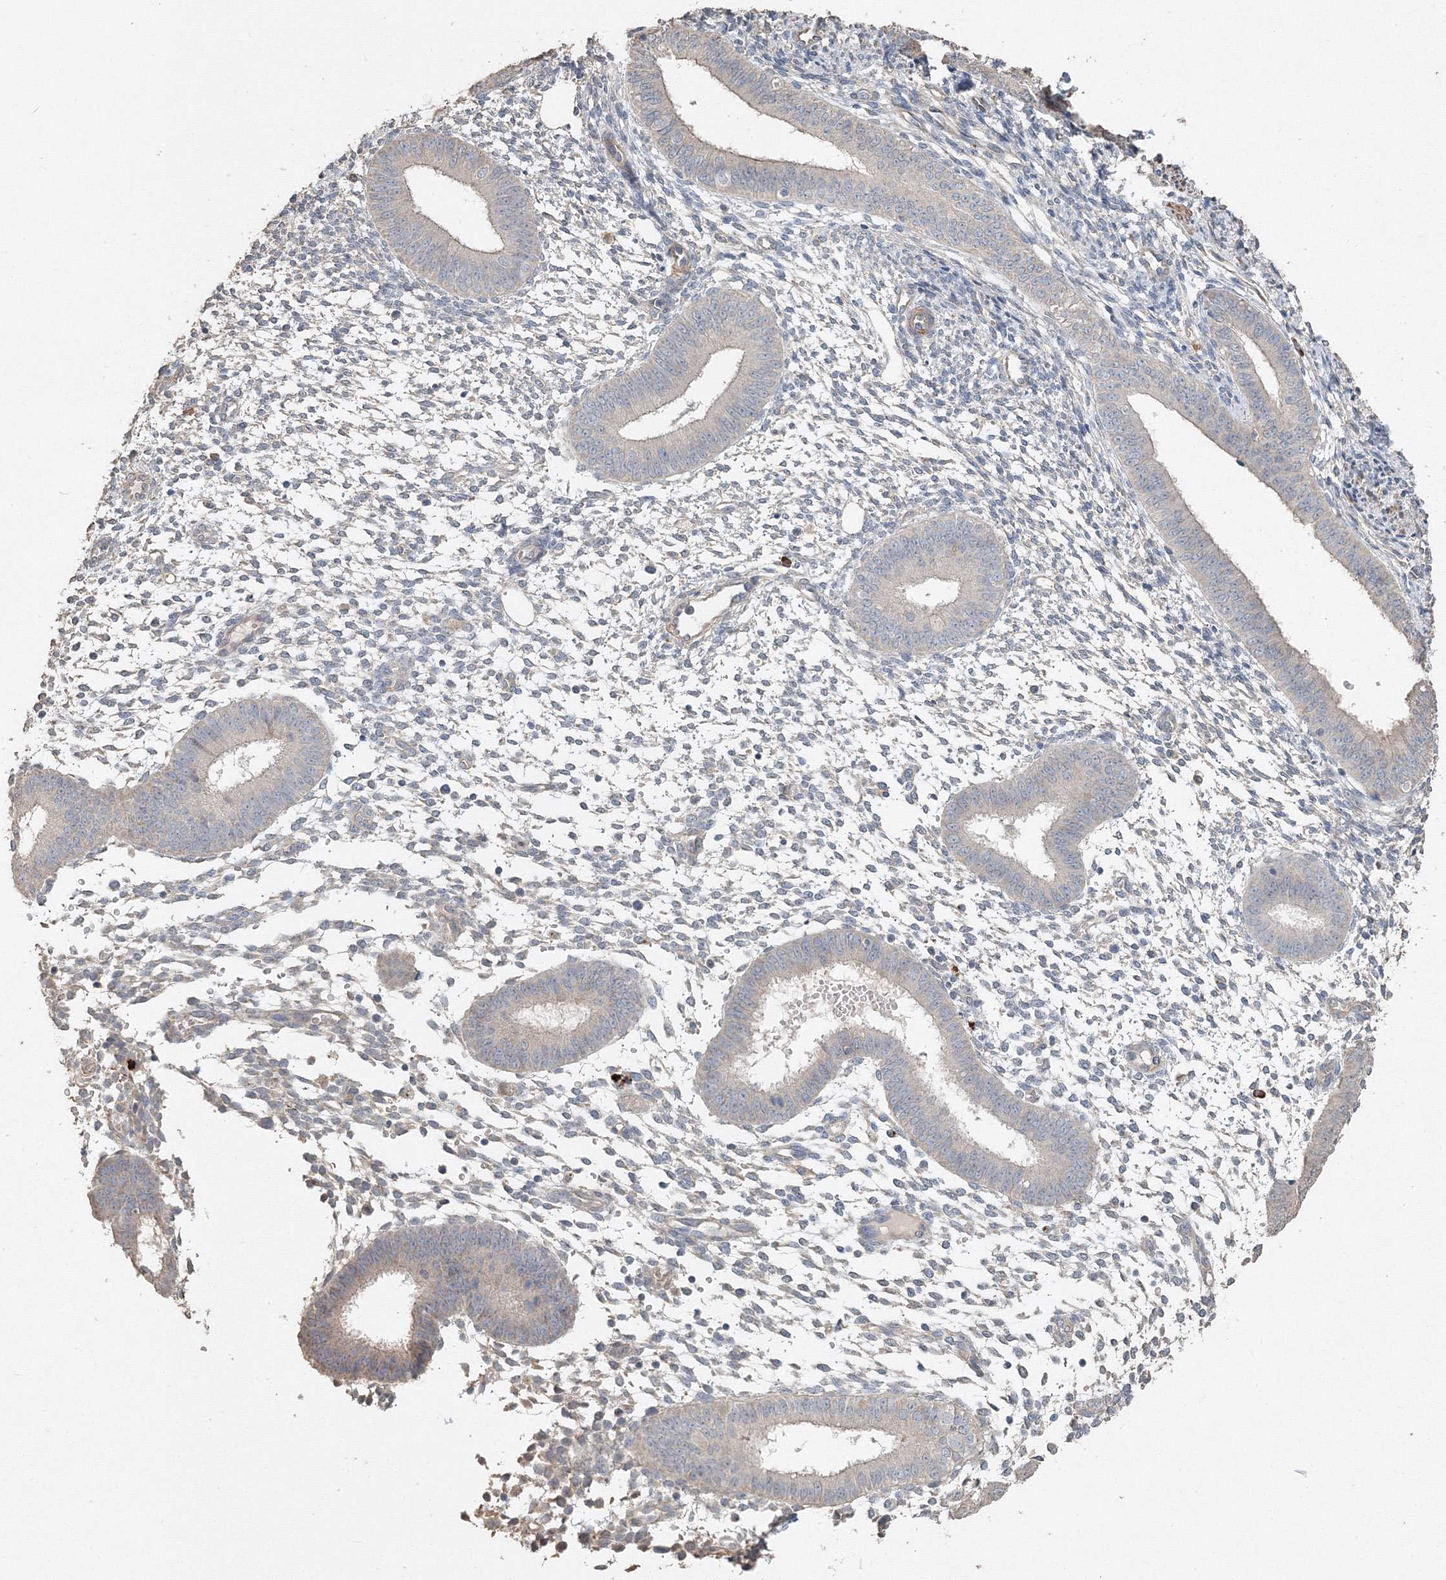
{"staining": {"intensity": "negative", "quantity": "none", "location": "none"}, "tissue": "endometrium", "cell_type": "Cells in endometrial stroma", "image_type": "normal", "snomed": [{"axis": "morphology", "description": "Normal tissue, NOS"}, {"axis": "topography", "description": "Uterus"}, {"axis": "topography", "description": "Endometrium"}], "caption": "Immunohistochemistry (IHC) photomicrograph of unremarkable human endometrium stained for a protein (brown), which reveals no positivity in cells in endometrial stroma.", "gene": "NALF2", "patient": {"sex": "female", "age": 48}}